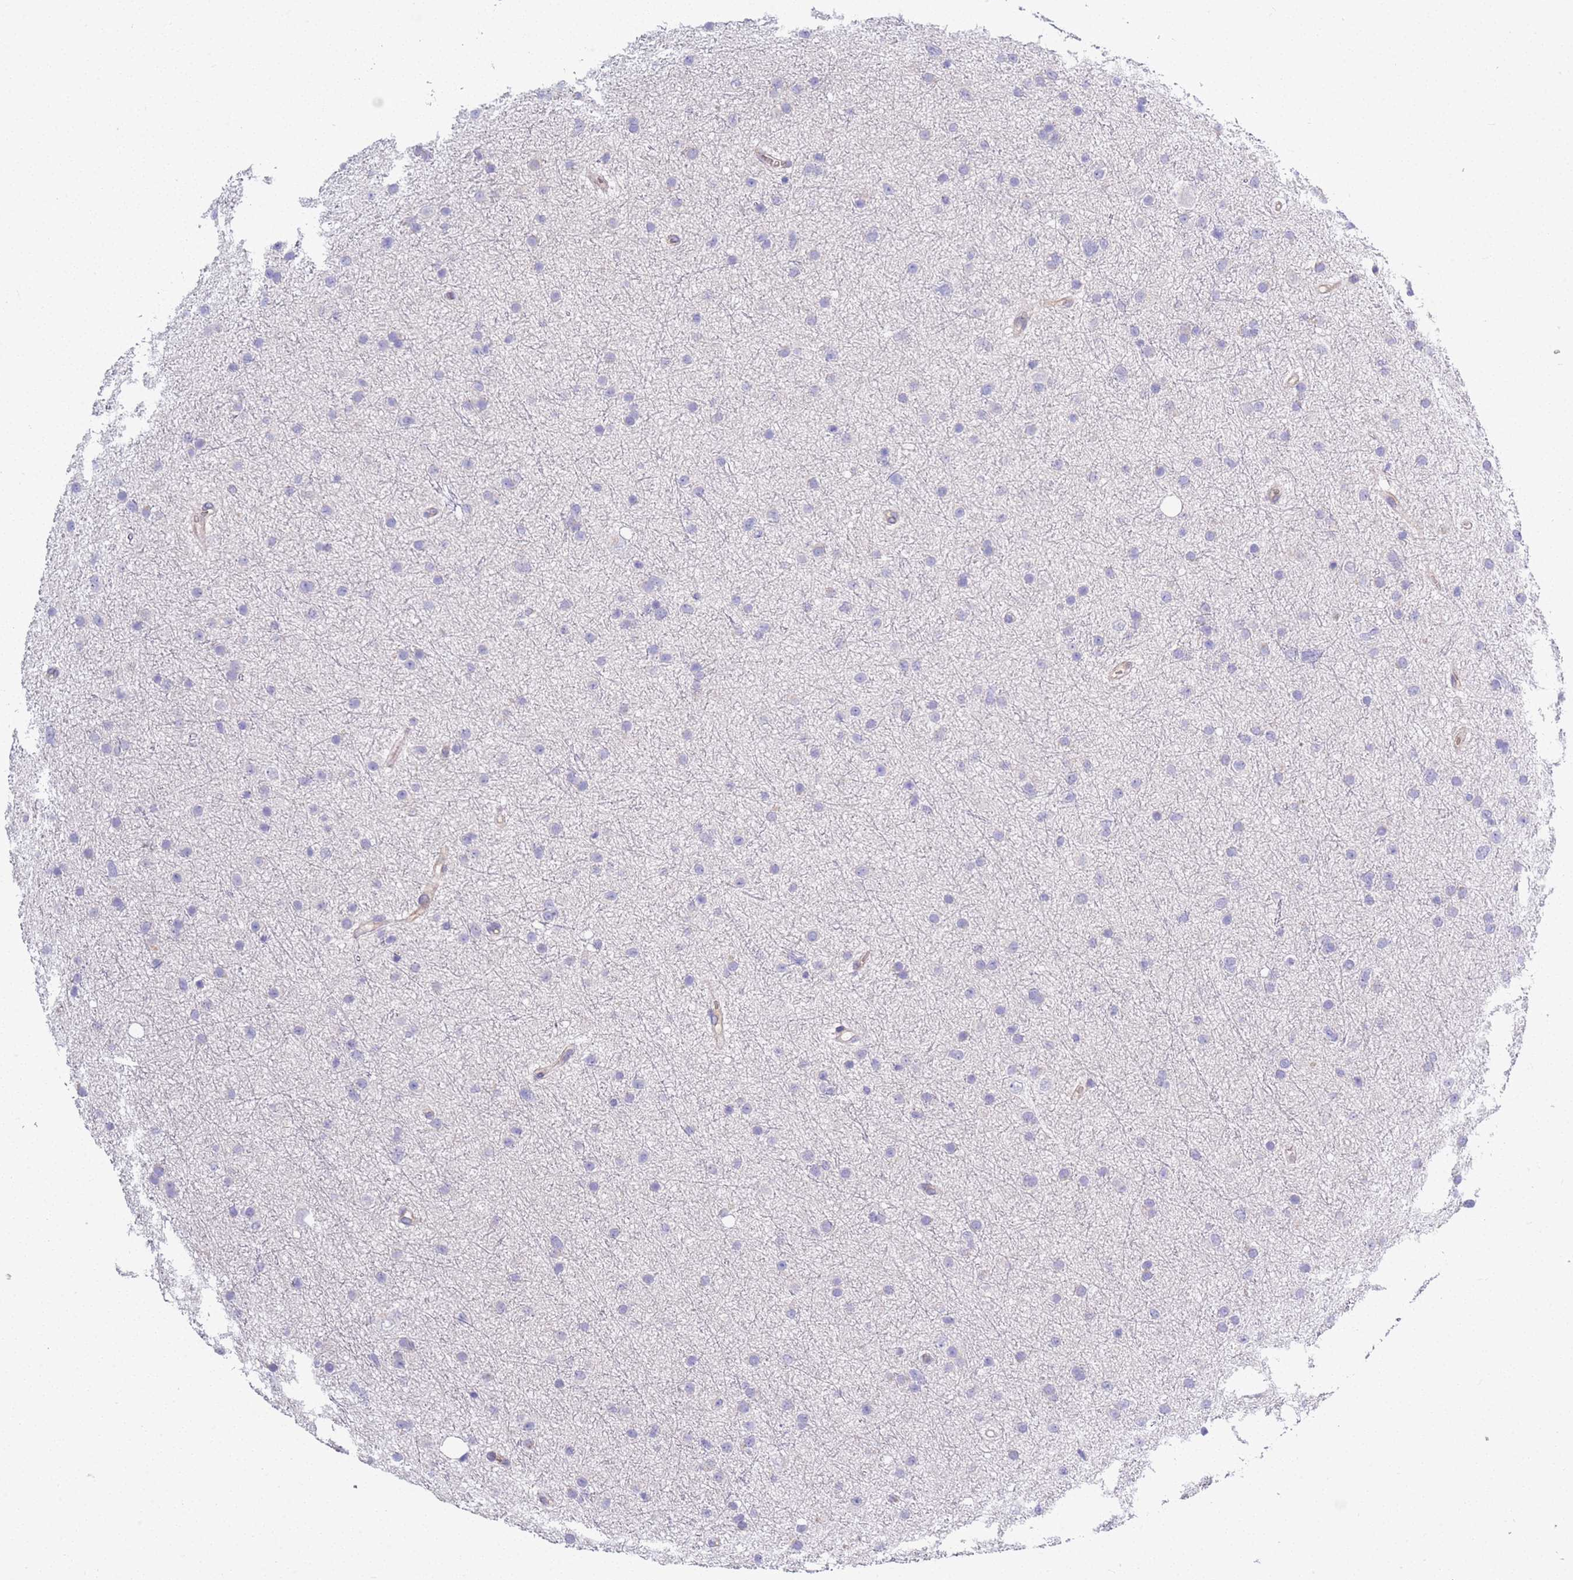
{"staining": {"intensity": "negative", "quantity": "none", "location": "none"}, "tissue": "glioma", "cell_type": "Tumor cells", "image_type": "cancer", "snomed": [{"axis": "morphology", "description": "Glioma, malignant, Low grade"}, {"axis": "topography", "description": "Cerebral cortex"}], "caption": "IHC of glioma displays no staining in tumor cells.", "gene": "BRMS1L", "patient": {"sex": "female", "age": 39}}